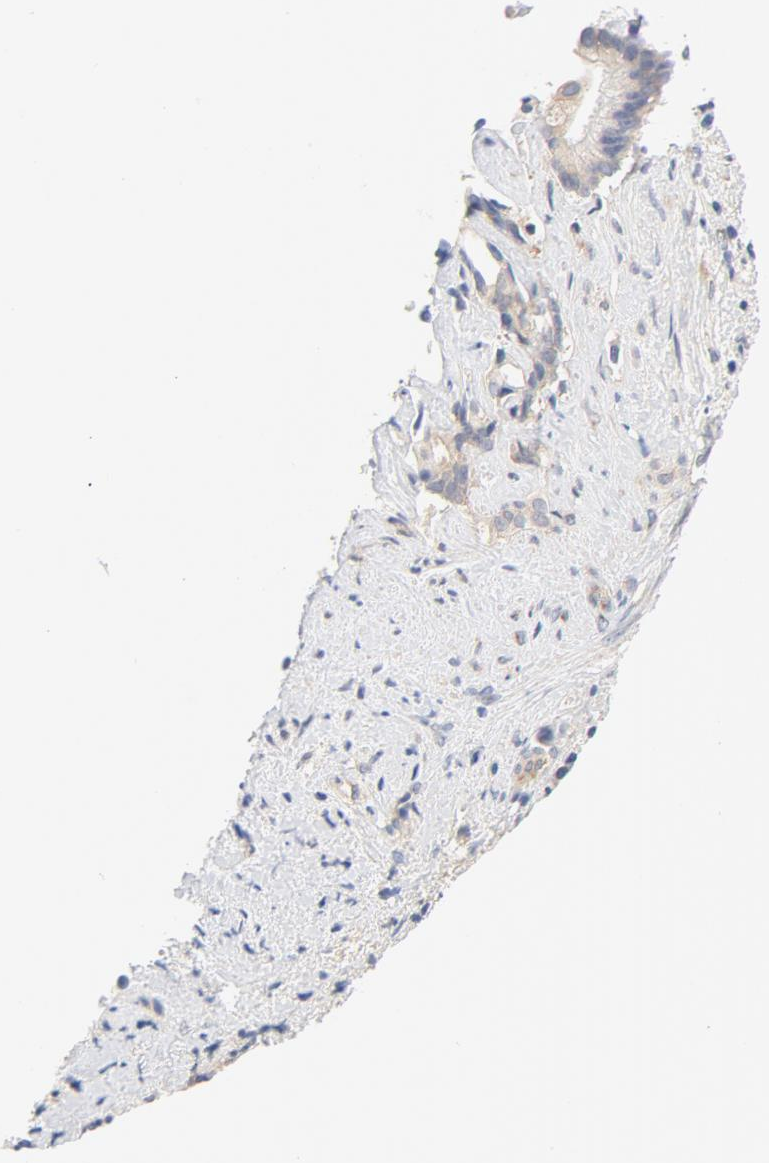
{"staining": {"intensity": "weak", "quantity": ">75%", "location": "cytoplasmic/membranous"}, "tissue": "liver cancer", "cell_type": "Tumor cells", "image_type": "cancer", "snomed": [{"axis": "morphology", "description": "Cholangiocarcinoma"}, {"axis": "topography", "description": "Liver"}], "caption": "An image of liver cancer stained for a protein exhibits weak cytoplasmic/membranous brown staining in tumor cells.", "gene": "DYNC1H1", "patient": {"sex": "male", "age": 57}}